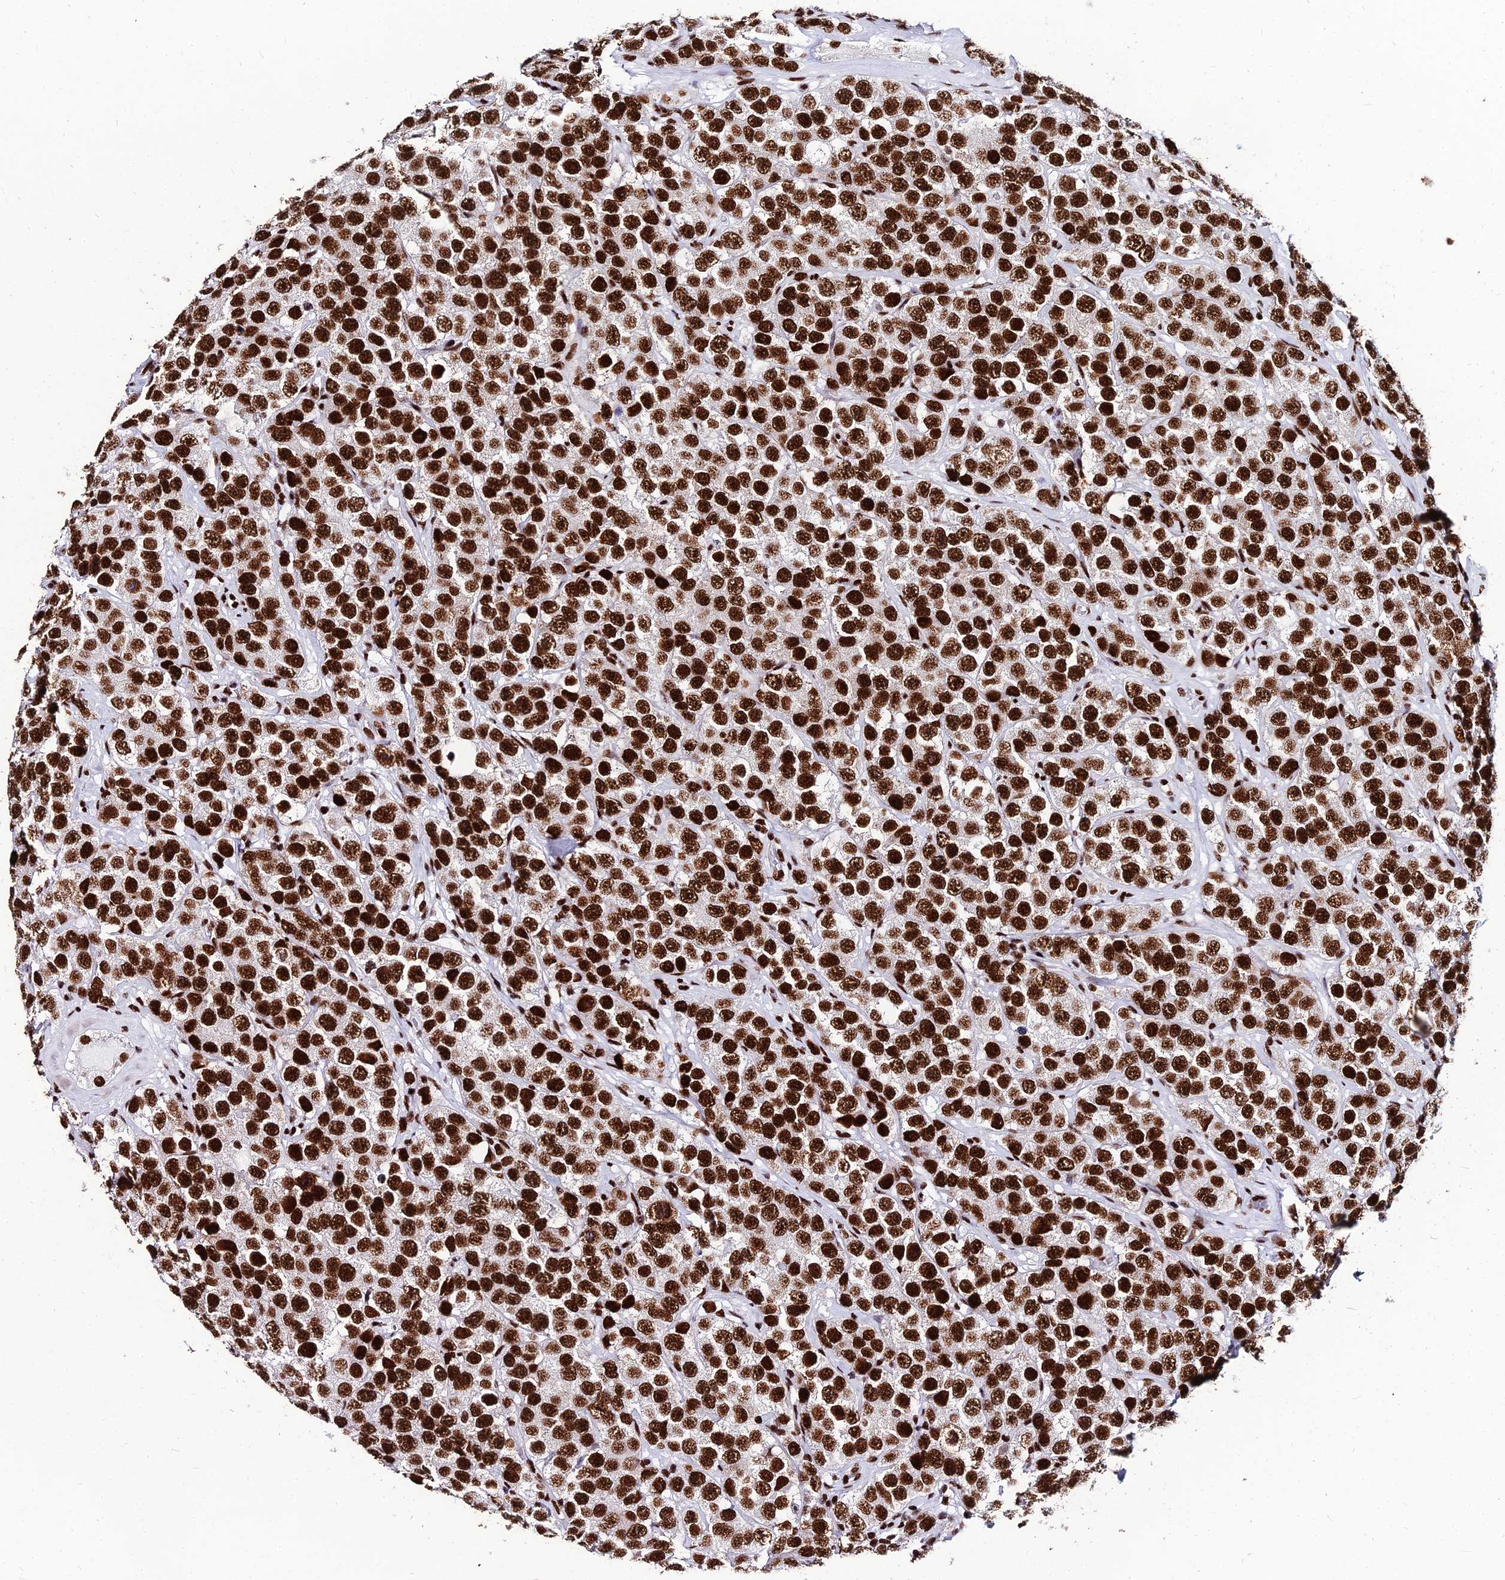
{"staining": {"intensity": "strong", "quantity": ">75%", "location": "nuclear"}, "tissue": "testis cancer", "cell_type": "Tumor cells", "image_type": "cancer", "snomed": [{"axis": "morphology", "description": "Seminoma, NOS"}, {"axis": "topography", "description": "Testis"}], "caption": "The immunohistochemical stain highlights strong nuclear staining in tumor cells of testis cancer tissue.", "gene": "HNRNPH1", "patient": {"sex": "male", "age": 28}}